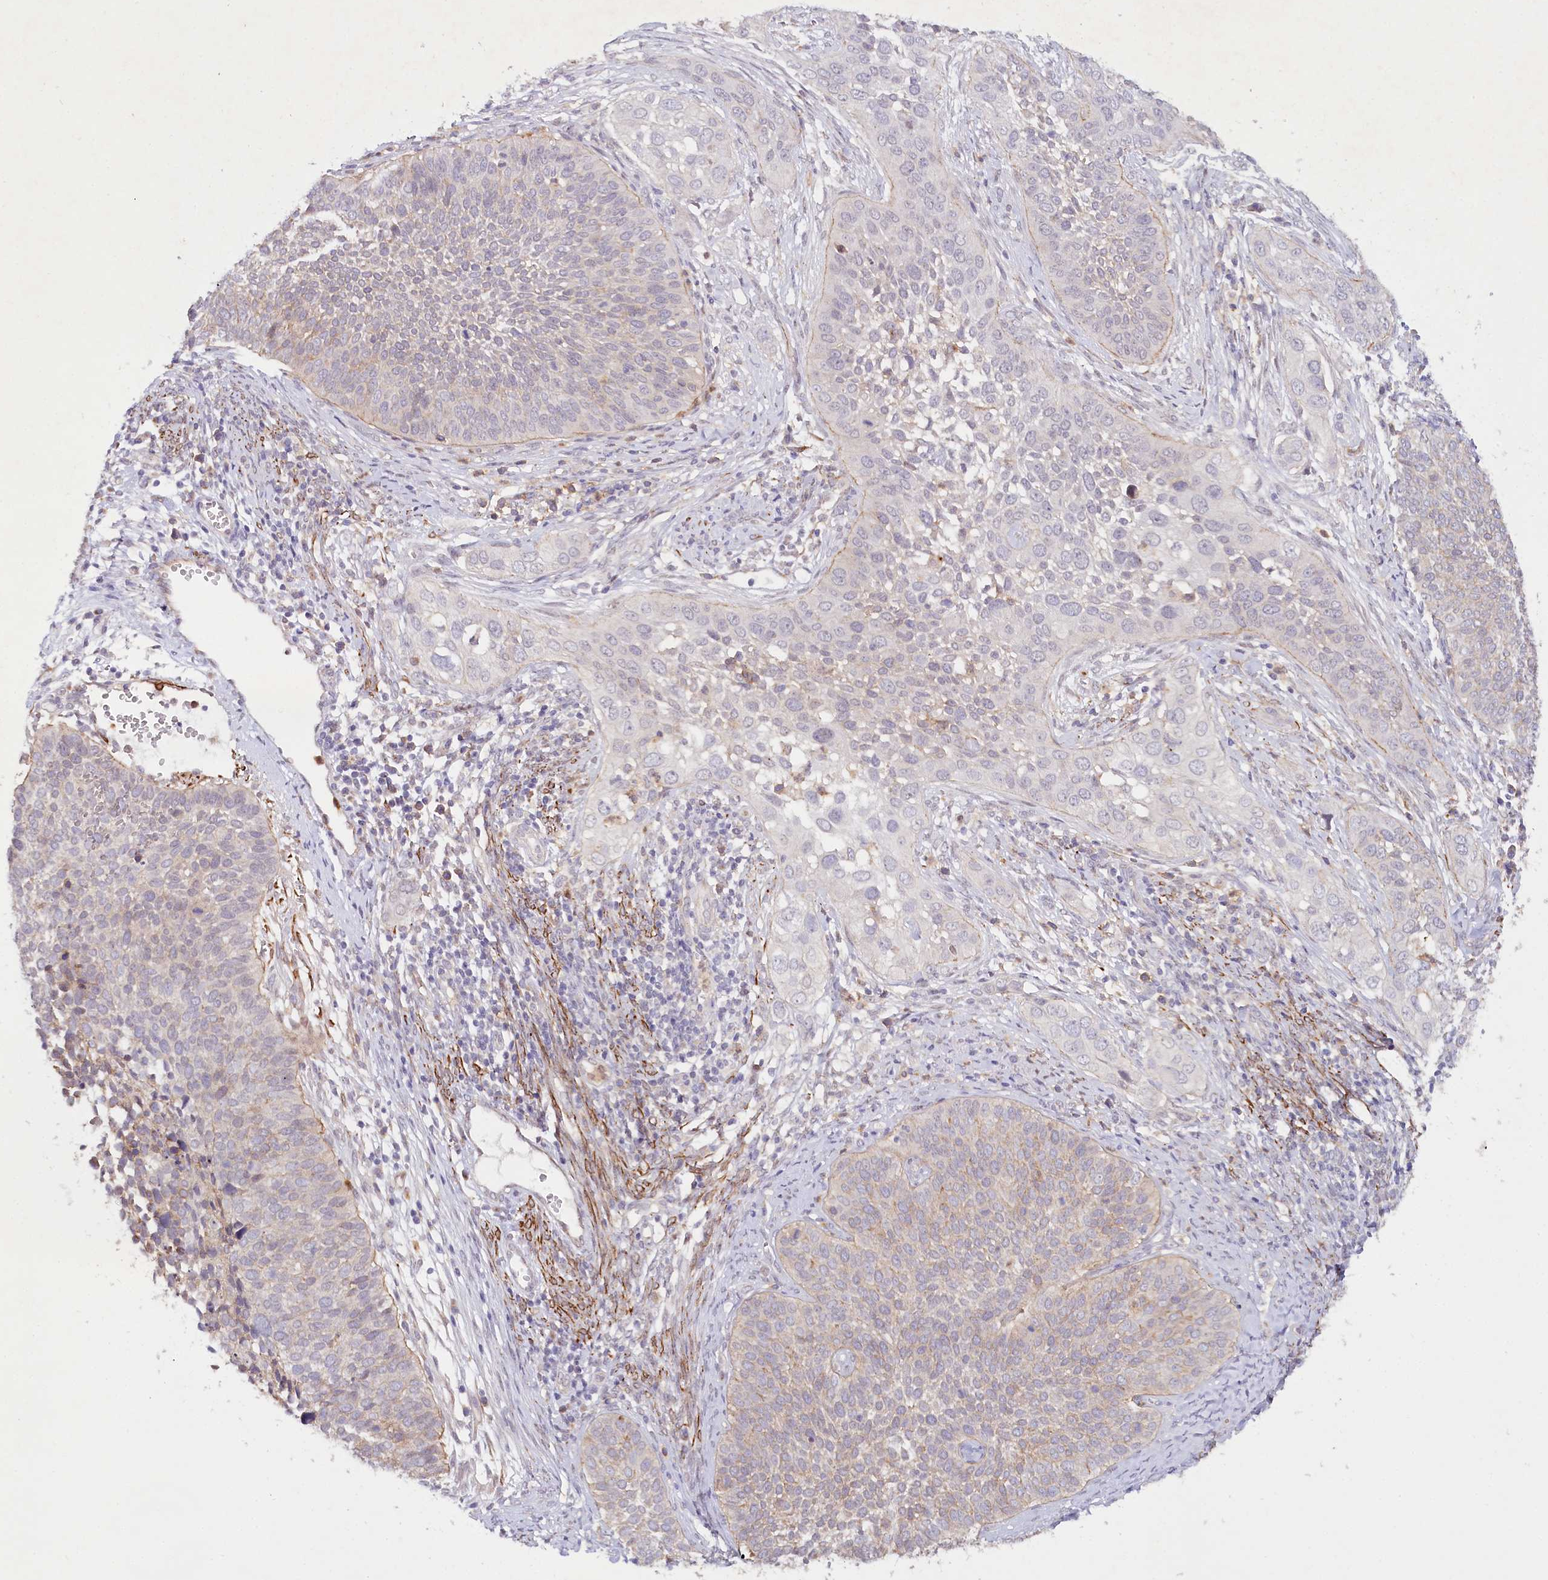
{"staining": {"intensity": "weak", "quantity": "<25%", "location": "cytoplasmic/membranous"}, "tissue": "cervical cancer", "cell_type": "Tumor cells", "image_type": "cancer", "snomed": [{"axis": "morphology", "description": "Squamous cell carcinoma, NOS"}, {"axis": "topography", "description": "Cervix"}], "caption": "The micrograph exhibits no staining of tumor cells in cervical cancer.", "gene": "ALDH3B1", "patient": {"sex": "female", "age": 34}}